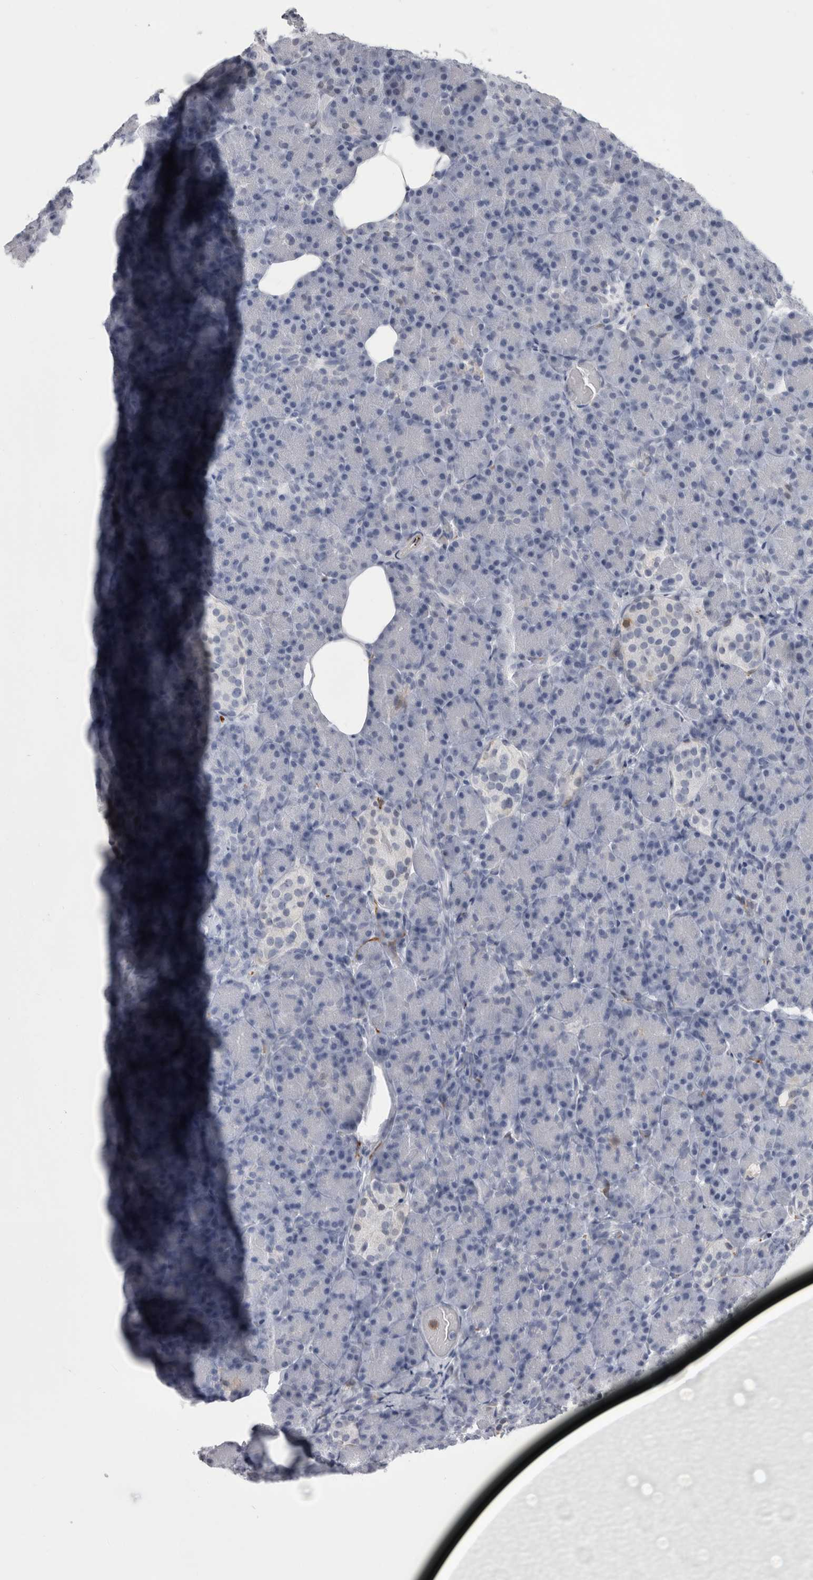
{"staining": {"intensity": "negative", "quantity": "none", "location": "none"}, "tissue": "pancreas", "cell_type": "Exocrine glandular cells", "image_type": "normal", "snomed": [{"axis": "morphology", "description": "Normal tissue, NOS"}, {"axis": "topography", "description": "Pancreas"}], "caption": "Exocrine glandular cells show no significant protein expression in unremarkable pancreas. Nuclei are stained in blue.", "gene": "ACOT7", "patient": {"sex": "female", "age": 43}}